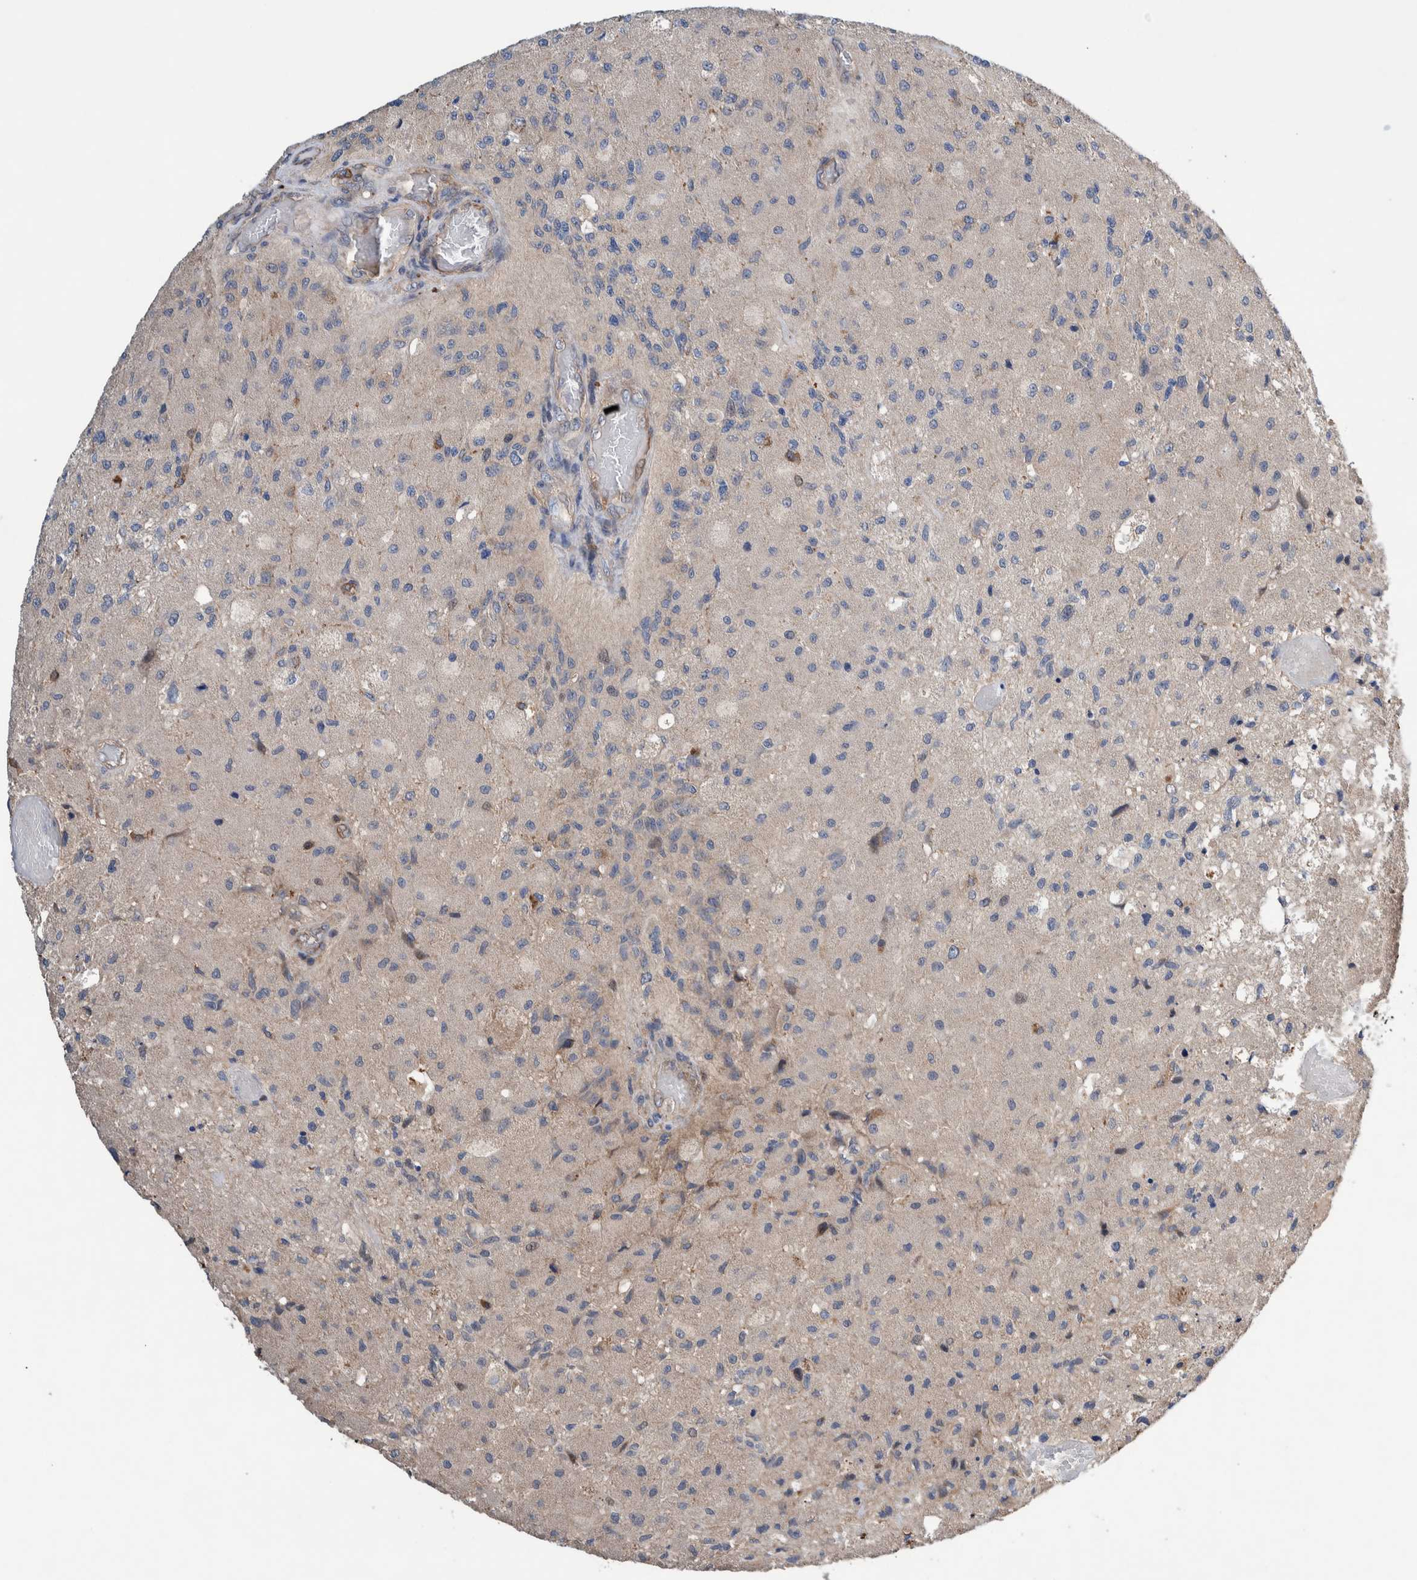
{"staining": {"intensity": "negative", "quantity": "none", "location": "none"}, "tissue": "glioma", "cell_type": "Tumor cells", "image_type": "cancer", "snomed": [{"axis": "morphology", "description": "Normal tissue, NOS"}, {"axis": "morphology", "description": "Glioma, malignant, High grade"}, {"axis": "topography", "description": "Cerebral cortex"}], "caption": "The histopathology image displays no significant staining in tumor cells of glioma.", "gene": "PIK3R6", "patient": {"sex": "male", "age": 77}}